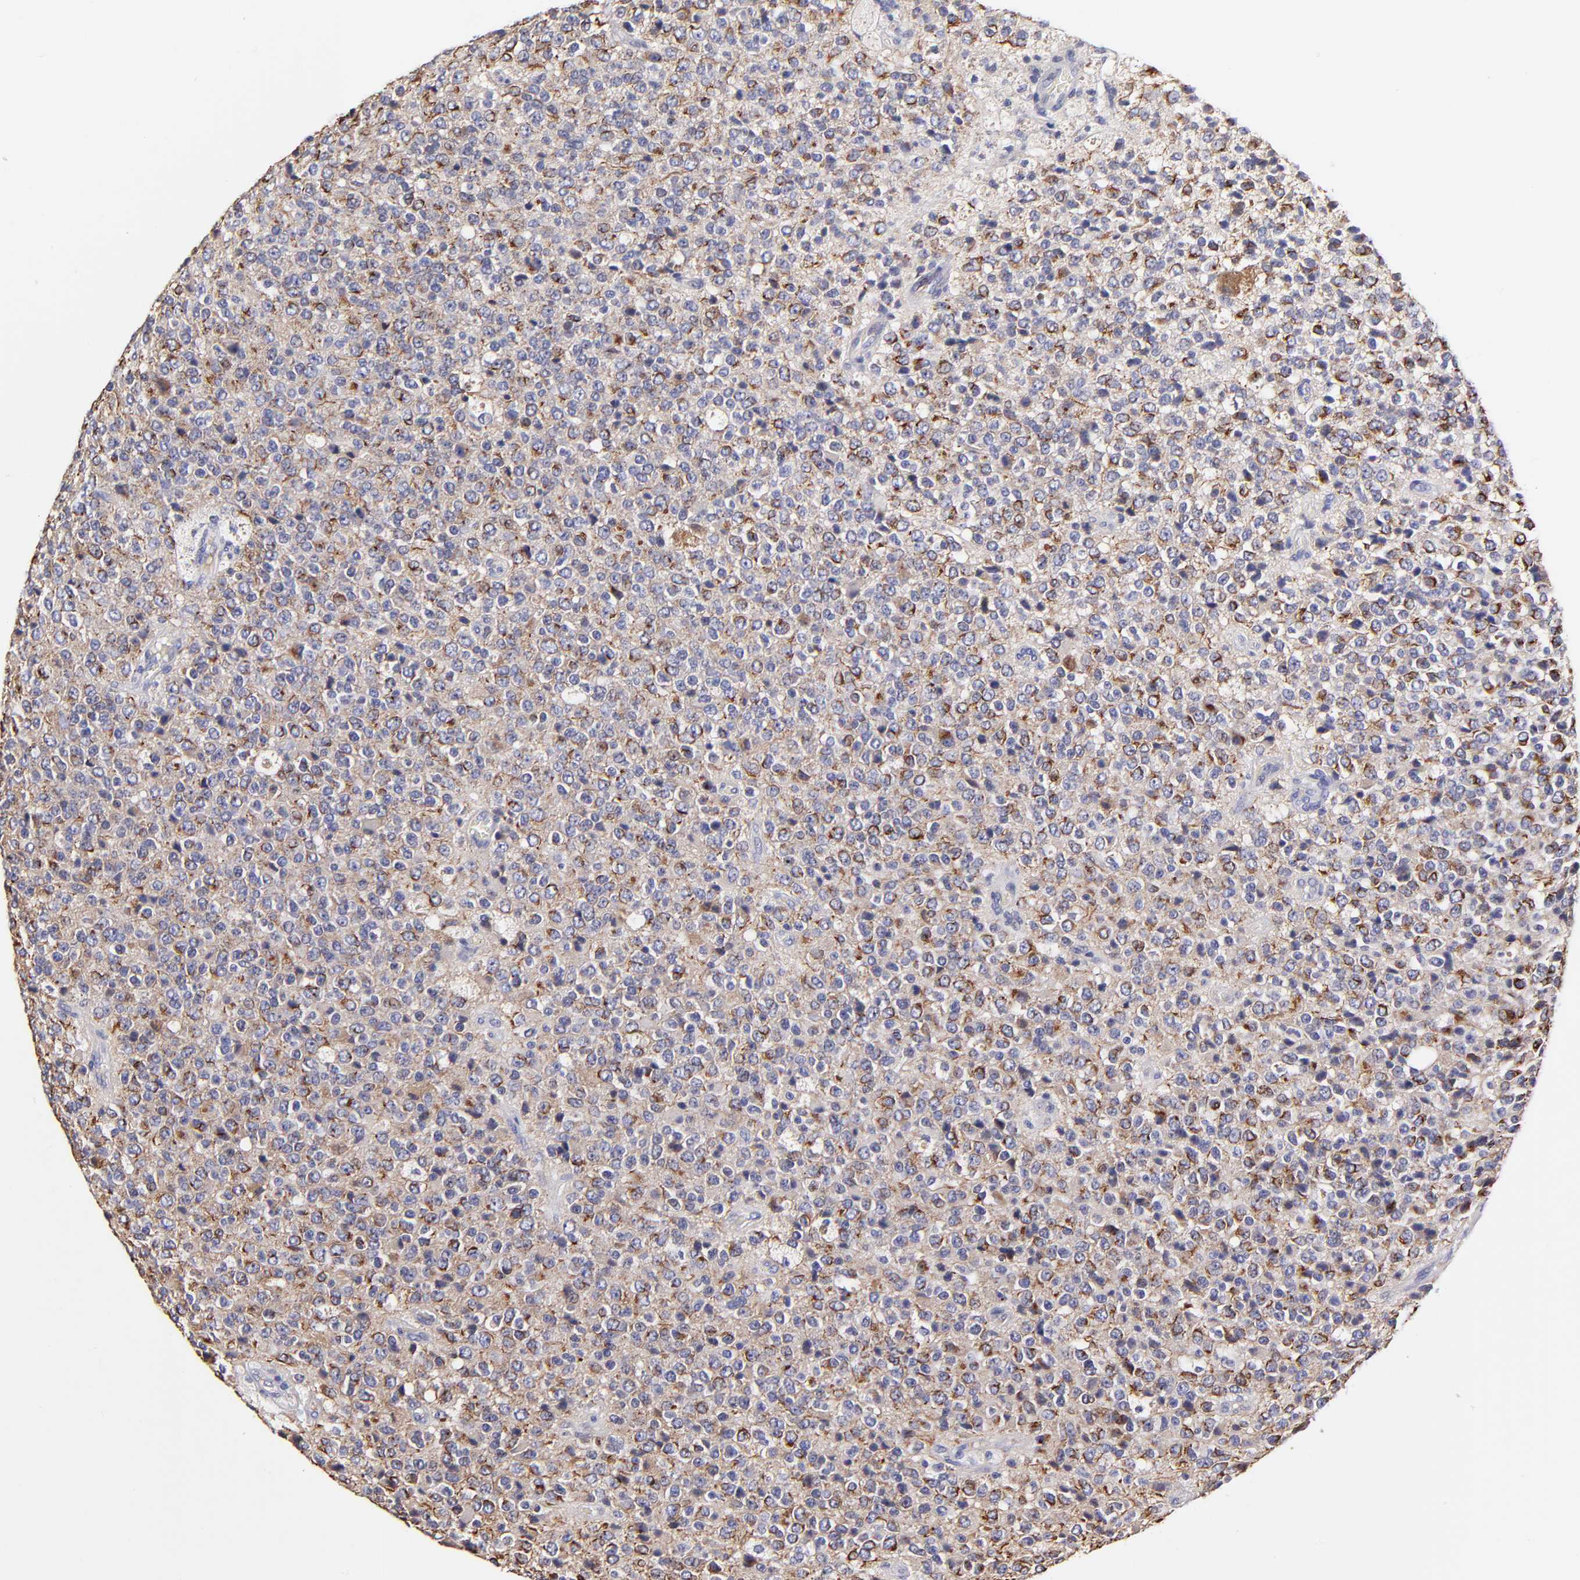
{"staining": {"intensity": "moderate", "quantity": "25%-75%", "location": "cytoplasmic/membranous"}, "tissue": "glioma", "cell_type": "Tumor cells", "image_type": "cancer", "snomed": [{"axis": "morphology", "description": "Glioma, malignant, High grade"}, {"axis": "topography", "description": "pancreas cauda"}], "caption": "Human malignant high-grade glioma stained with a protein marker exhibits moderate staining in tumor cells.", "gene": "BTG2", "patient": {"sex": "male", "age": 60}}